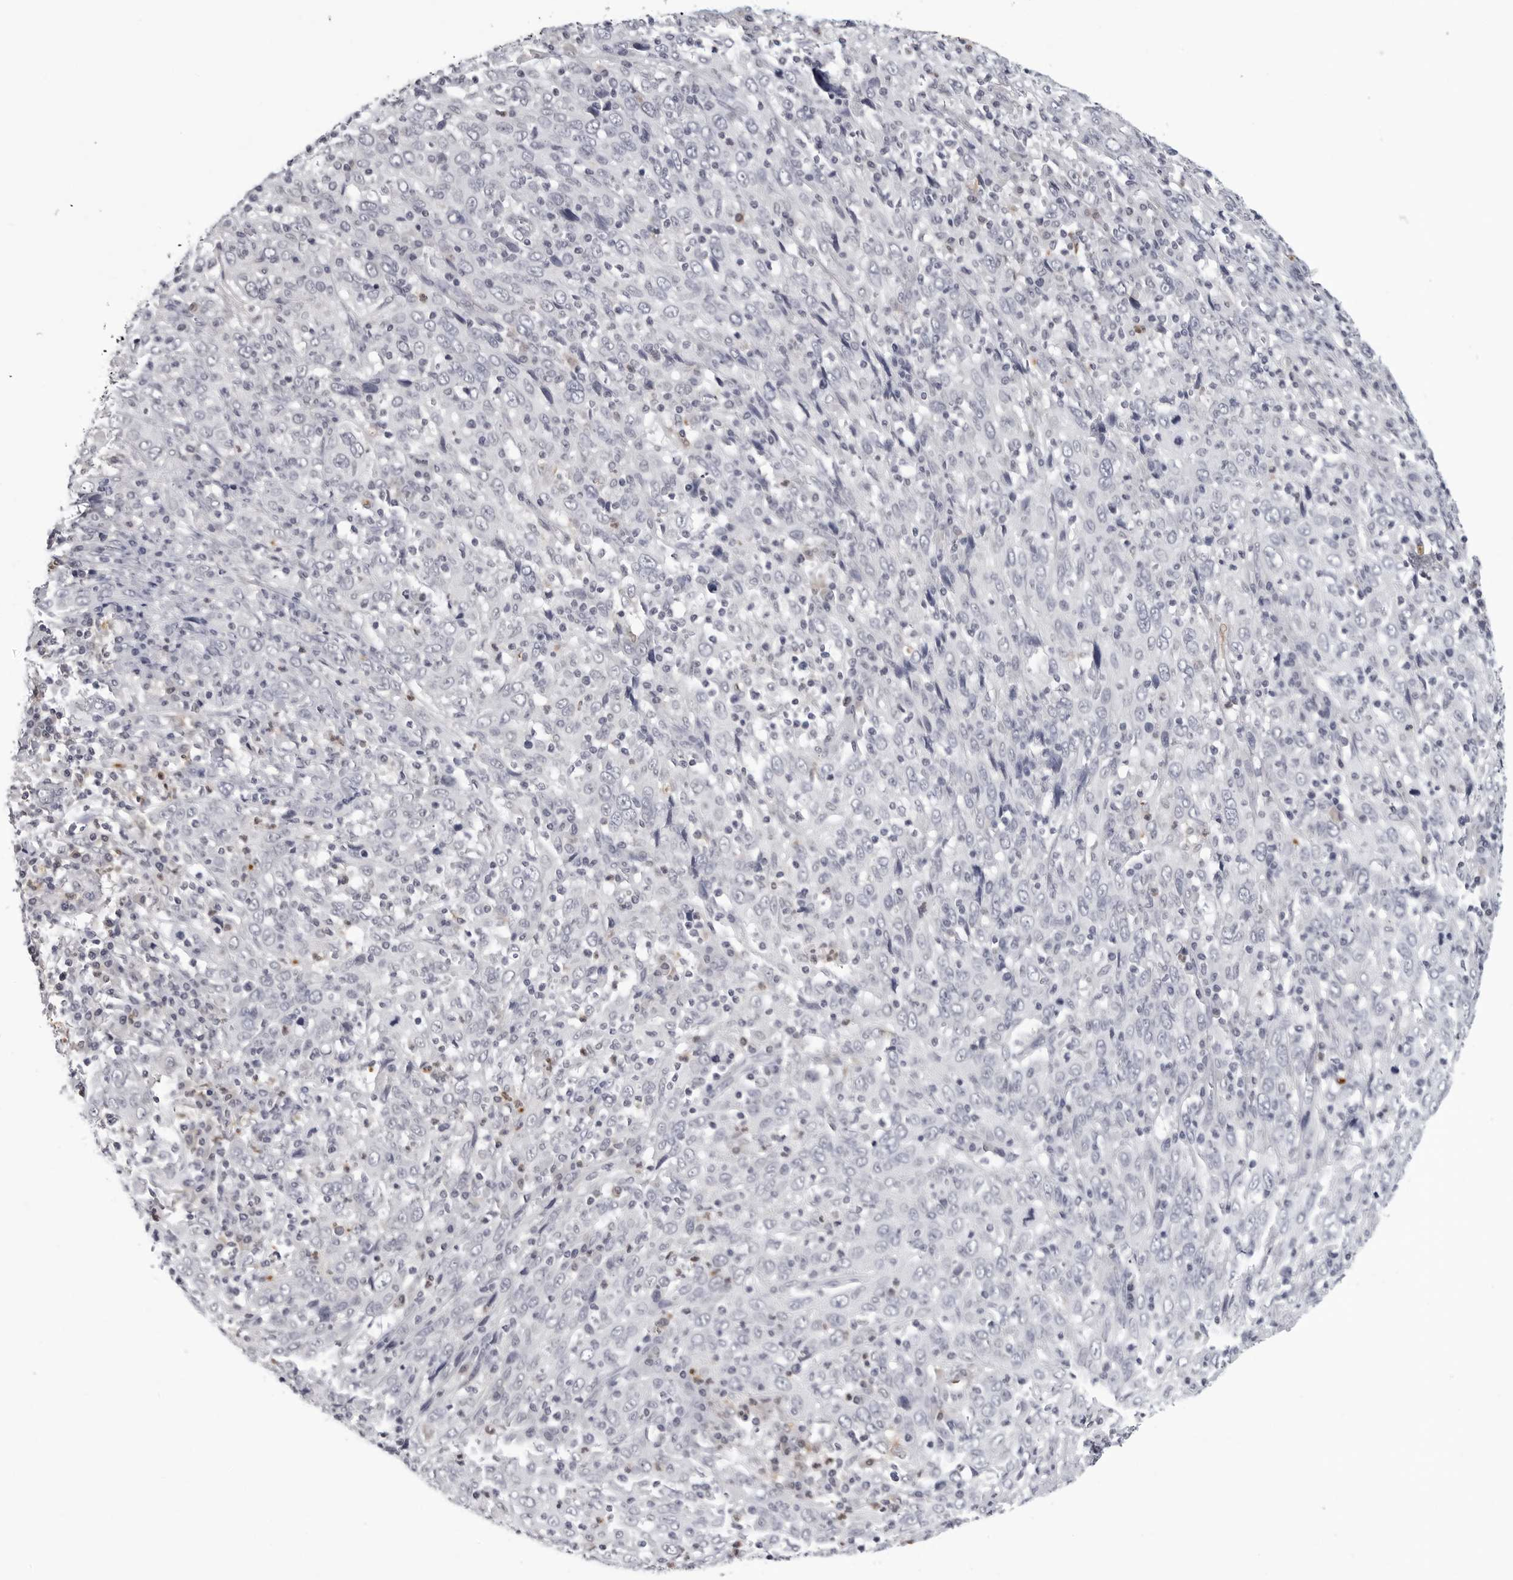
{"staining": {"intensity": "negative", "quantity": "none", "location": "none"}, "tissue": "cervical cancer", "cell_type": "Tumor cells", "image_type": "cancer", "snomed": [{"axis": "morphology", "description": "Squamous cell carcinoma, NOS"}, {"axis": "topography", "description": "Cervix"}], "caption": "Tumor cells show no significant protein expression in cervical cancer.", "gene": "TRMT13", "patient": {"sex": "female", "age": 46}}